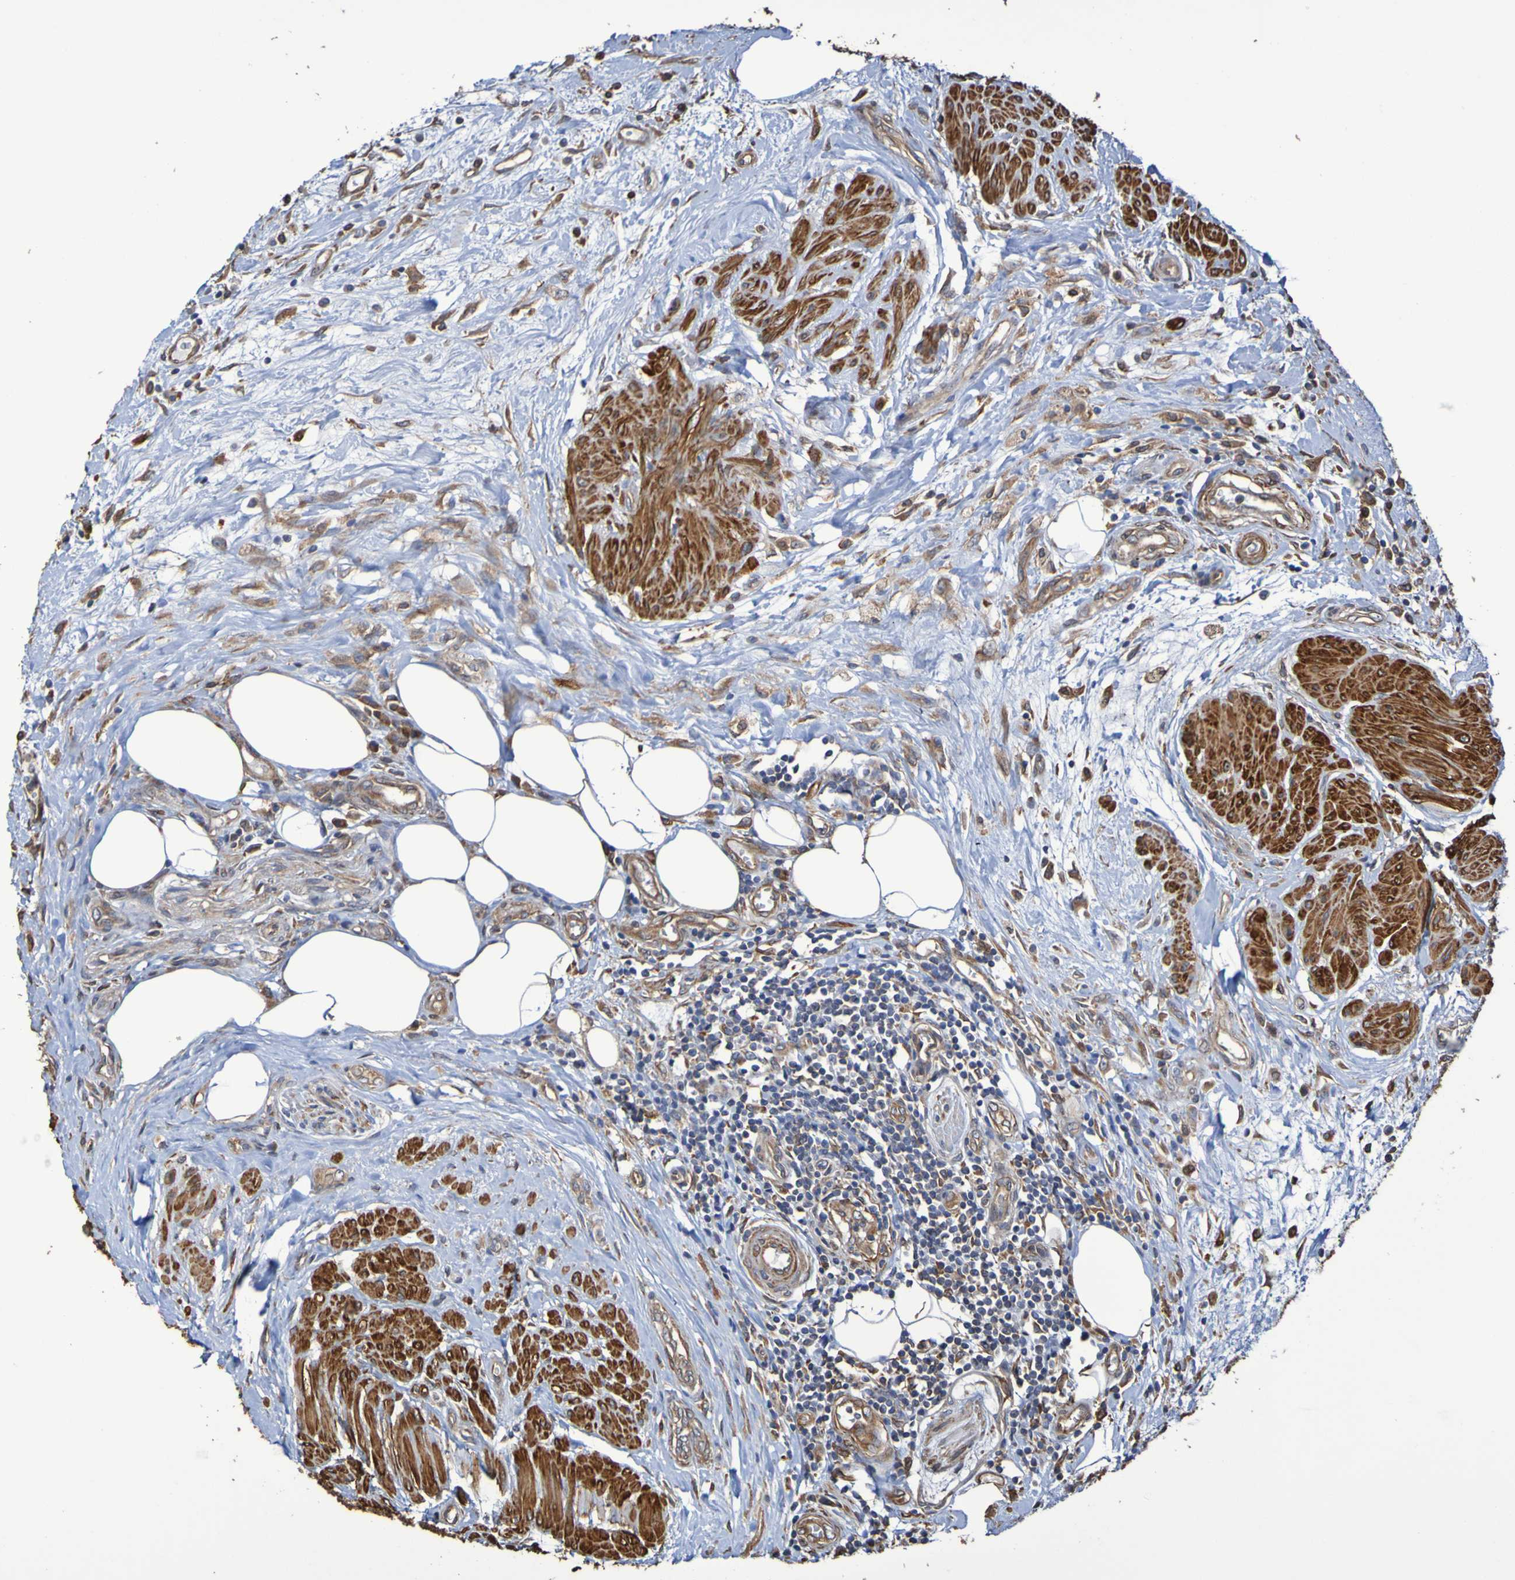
{"staining": {"intensity": "weak", "quantity": ">75%", "location": "cytoplasmic/membranous"}, "tissue": "urothelial cancer", "cell_type": "Tumor cells", "image_type": "cancer", "snomed": [{"axis": "morphology", "description": "Urothelial carcinoma, High grade"}, {"axis": "topography", "description": "Urinary bladder"}], "caption": "This photomicrograph demonstrates immunohistochemistry (IHC) staining of urothelial carcinoma (high-grade), with low weak cytoplasmic/membranous expression in approximately >75% of tumor cells.", "gene": "RAB11A", "patient": {"sex": "male", "age": 35}}